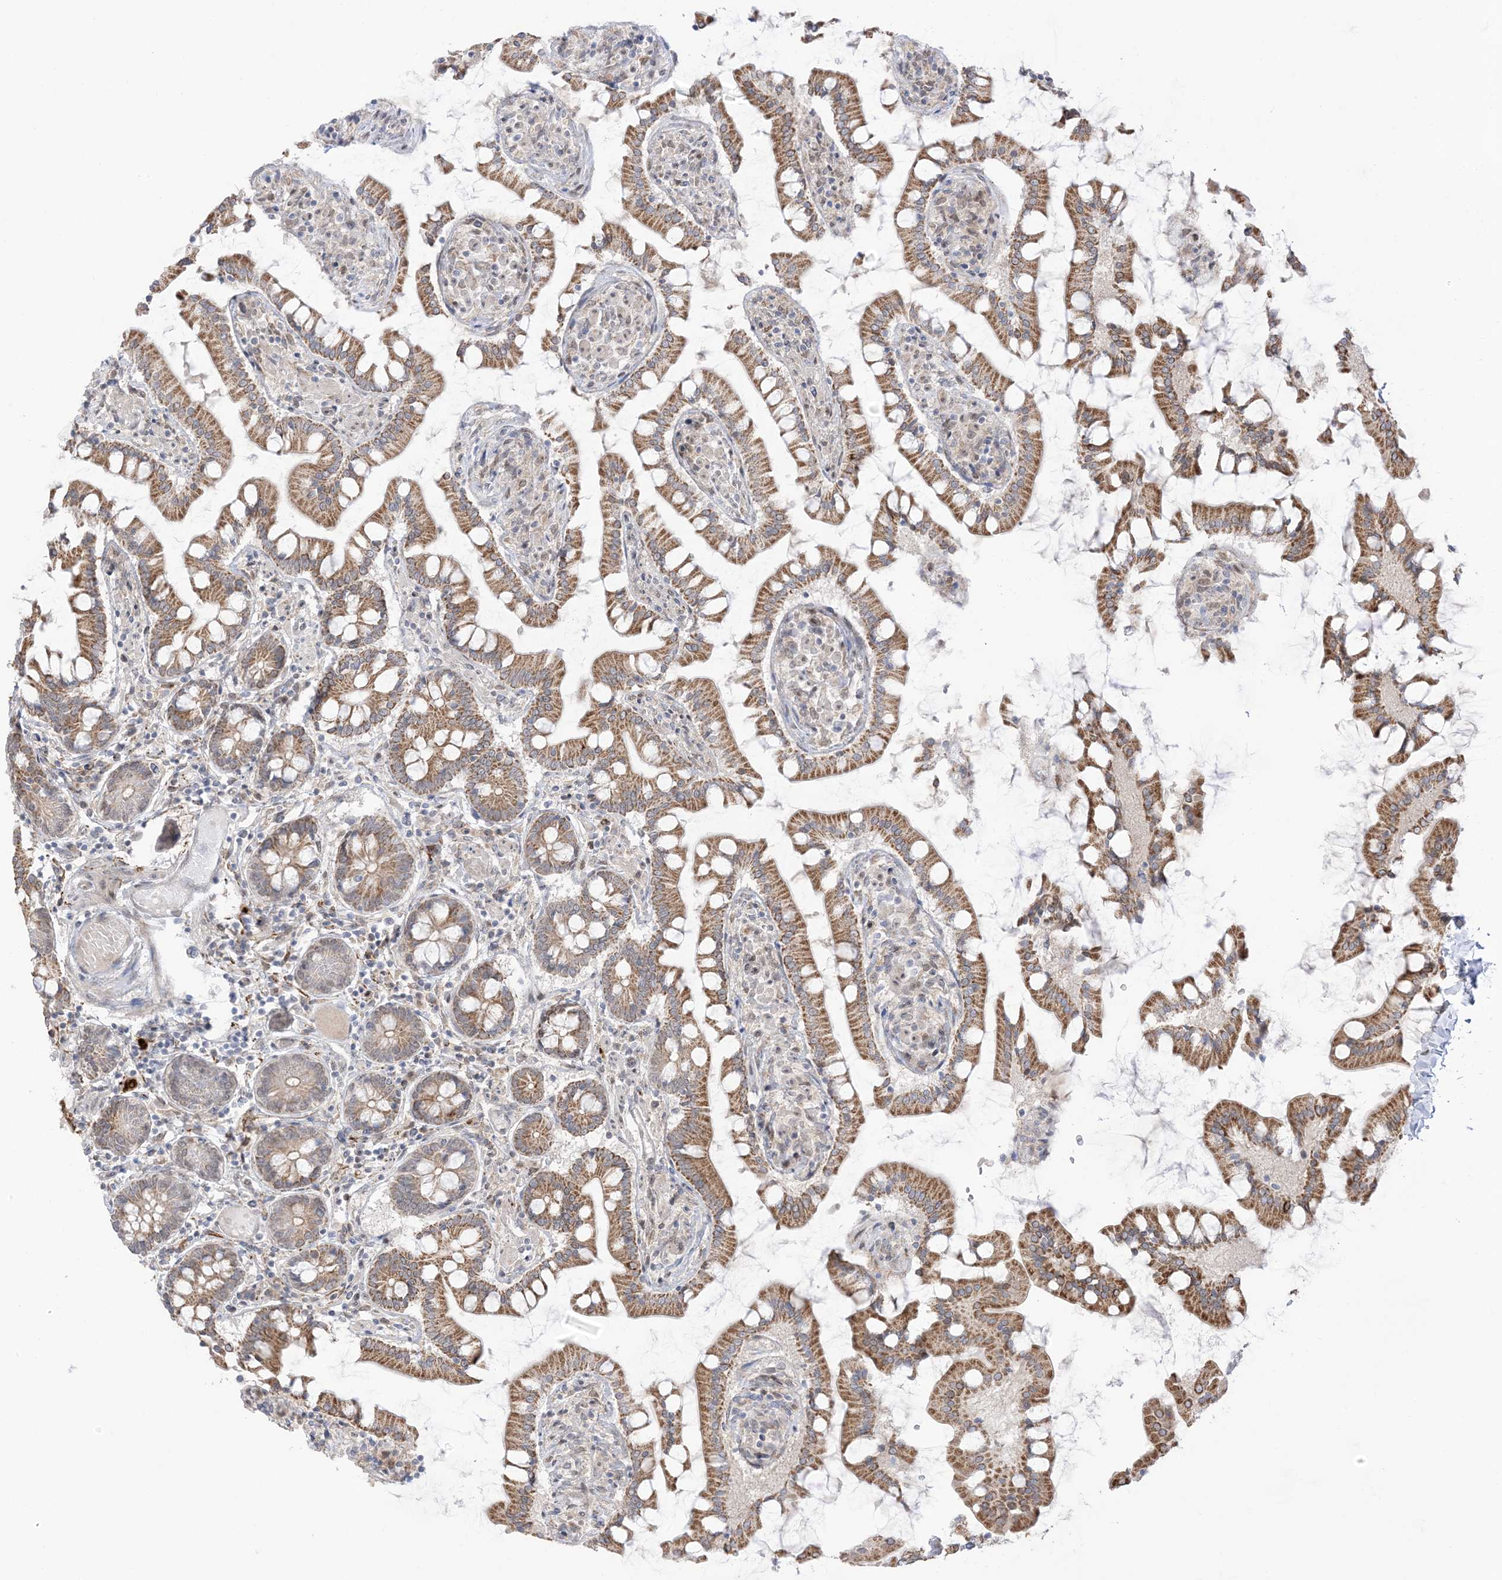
{"staining": {"intensity": "moderate", "quantity": ">75%", "location": "cytoplasmic/membranous"}, "tissue": "small intestine", "cell_type": "Glandular cells", "image_type": "normal", "snomed": [{"axis": "morphology", "description": "Normal tissue, NOS"}, {"axis": "topography", "description": "Small intestine"}], "caption": "Immunohistochemical staining of unremarkable small intestine shows moderate cytoplasmic/membranous protein positivity in about >75% of glandular cells. (DAB IHC, brown staining for protein, blue staining for nuclei).", "gene": "UBE2E2", "patient": {"sex": "male", "age": 41}}